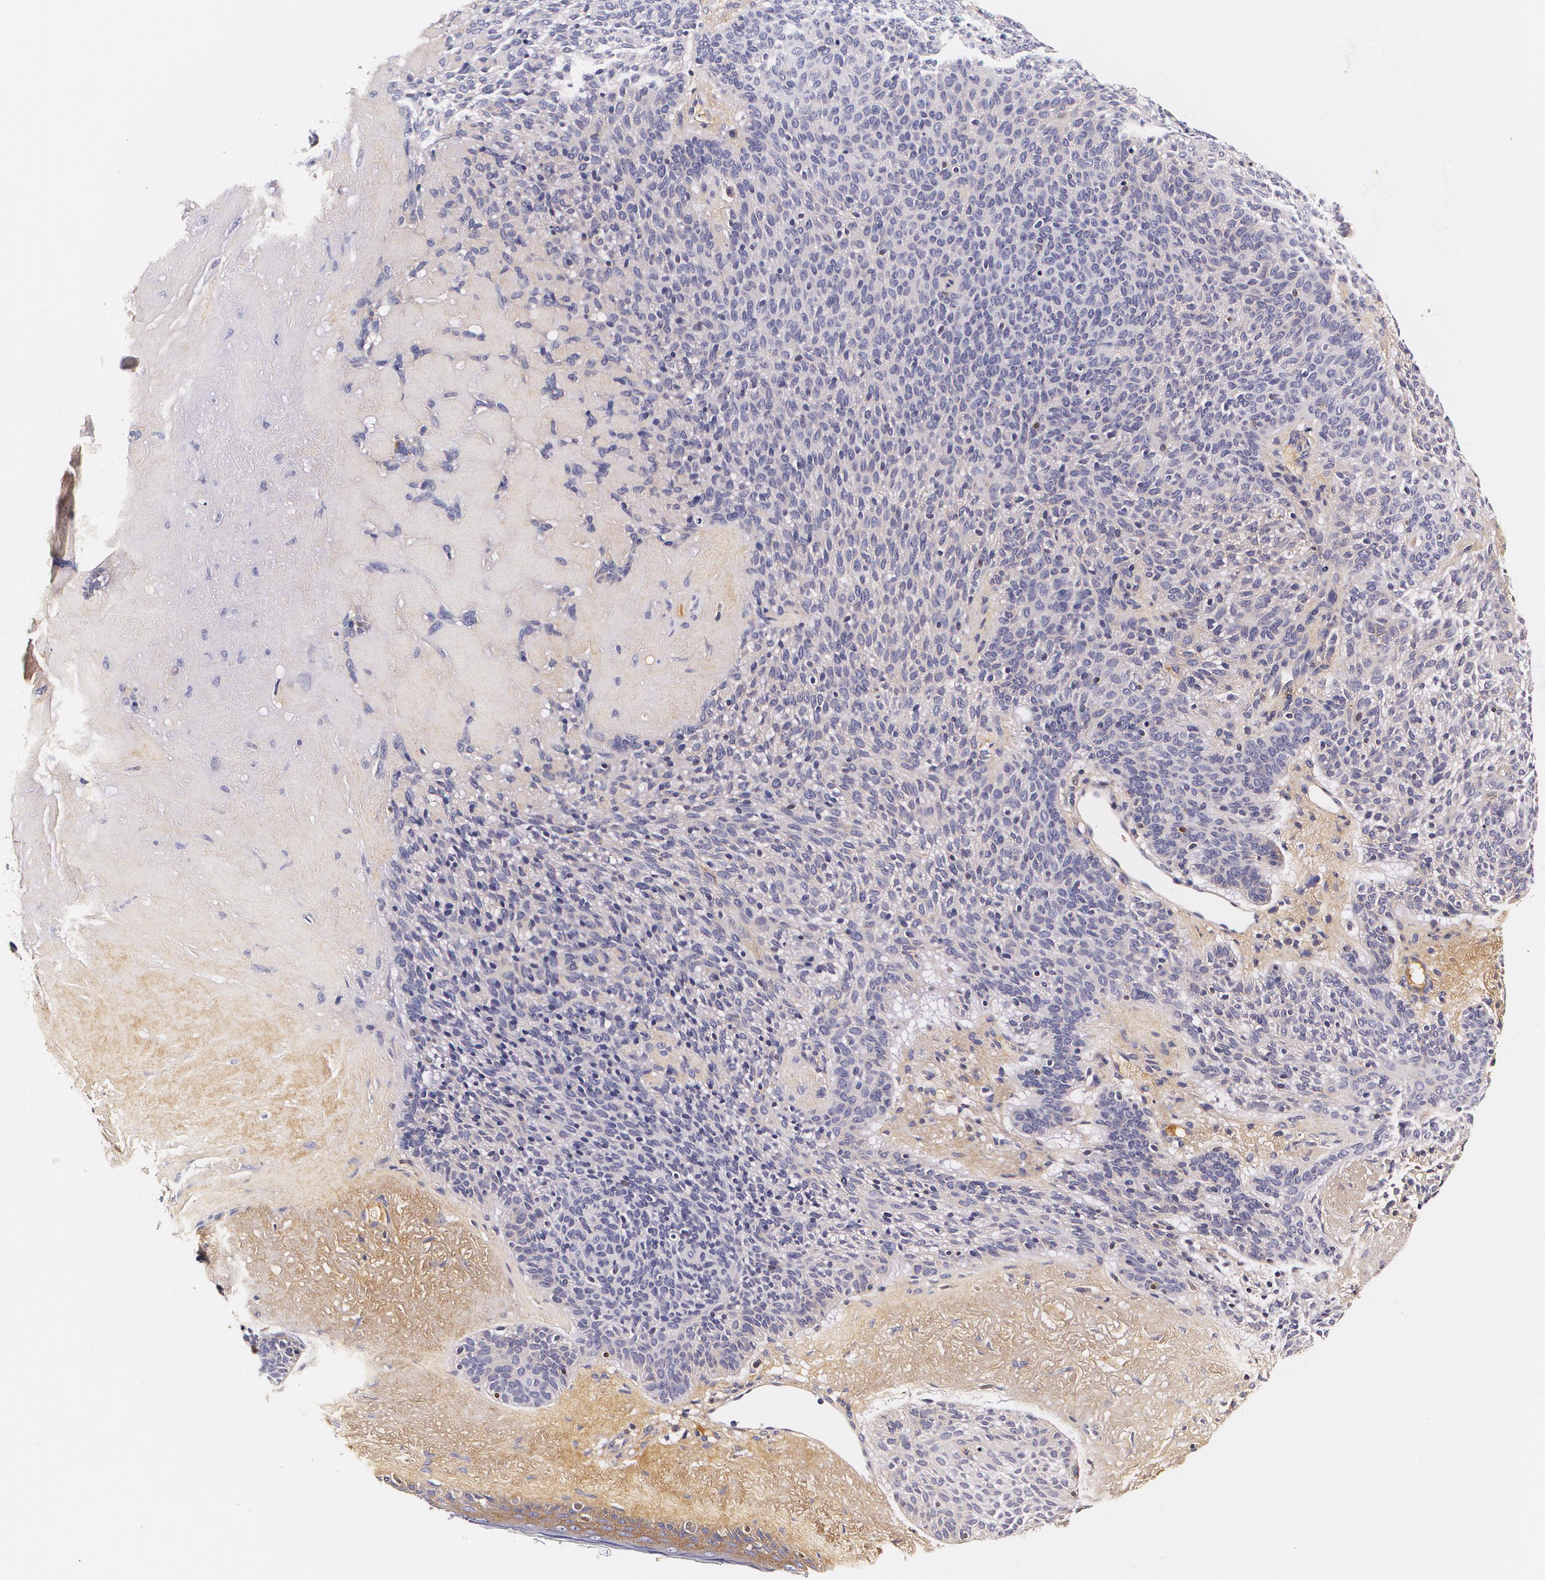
{"staining": {"intensity": "negative", "quantity": "none", "location": "none"}, "tissue": "skin cancer", "cell_type": "Tumor cells", "image_type": "cancer", "snomed": [{"axis": "morphology", "description": "Normal tissue, NOS"}, {"axis": "morphology", "description": "Basal cell carcinoma"}, {"axis": "topography", "description": "Skin"}], "caption": "A high-resolution photomicrograph shows immunohistochemistry staining of basal cell carcinoma (skin), which demonstrates no significant expression in tumor cells.", "gene": "TTR", "patient": {"sex": "female", "age": 70}}